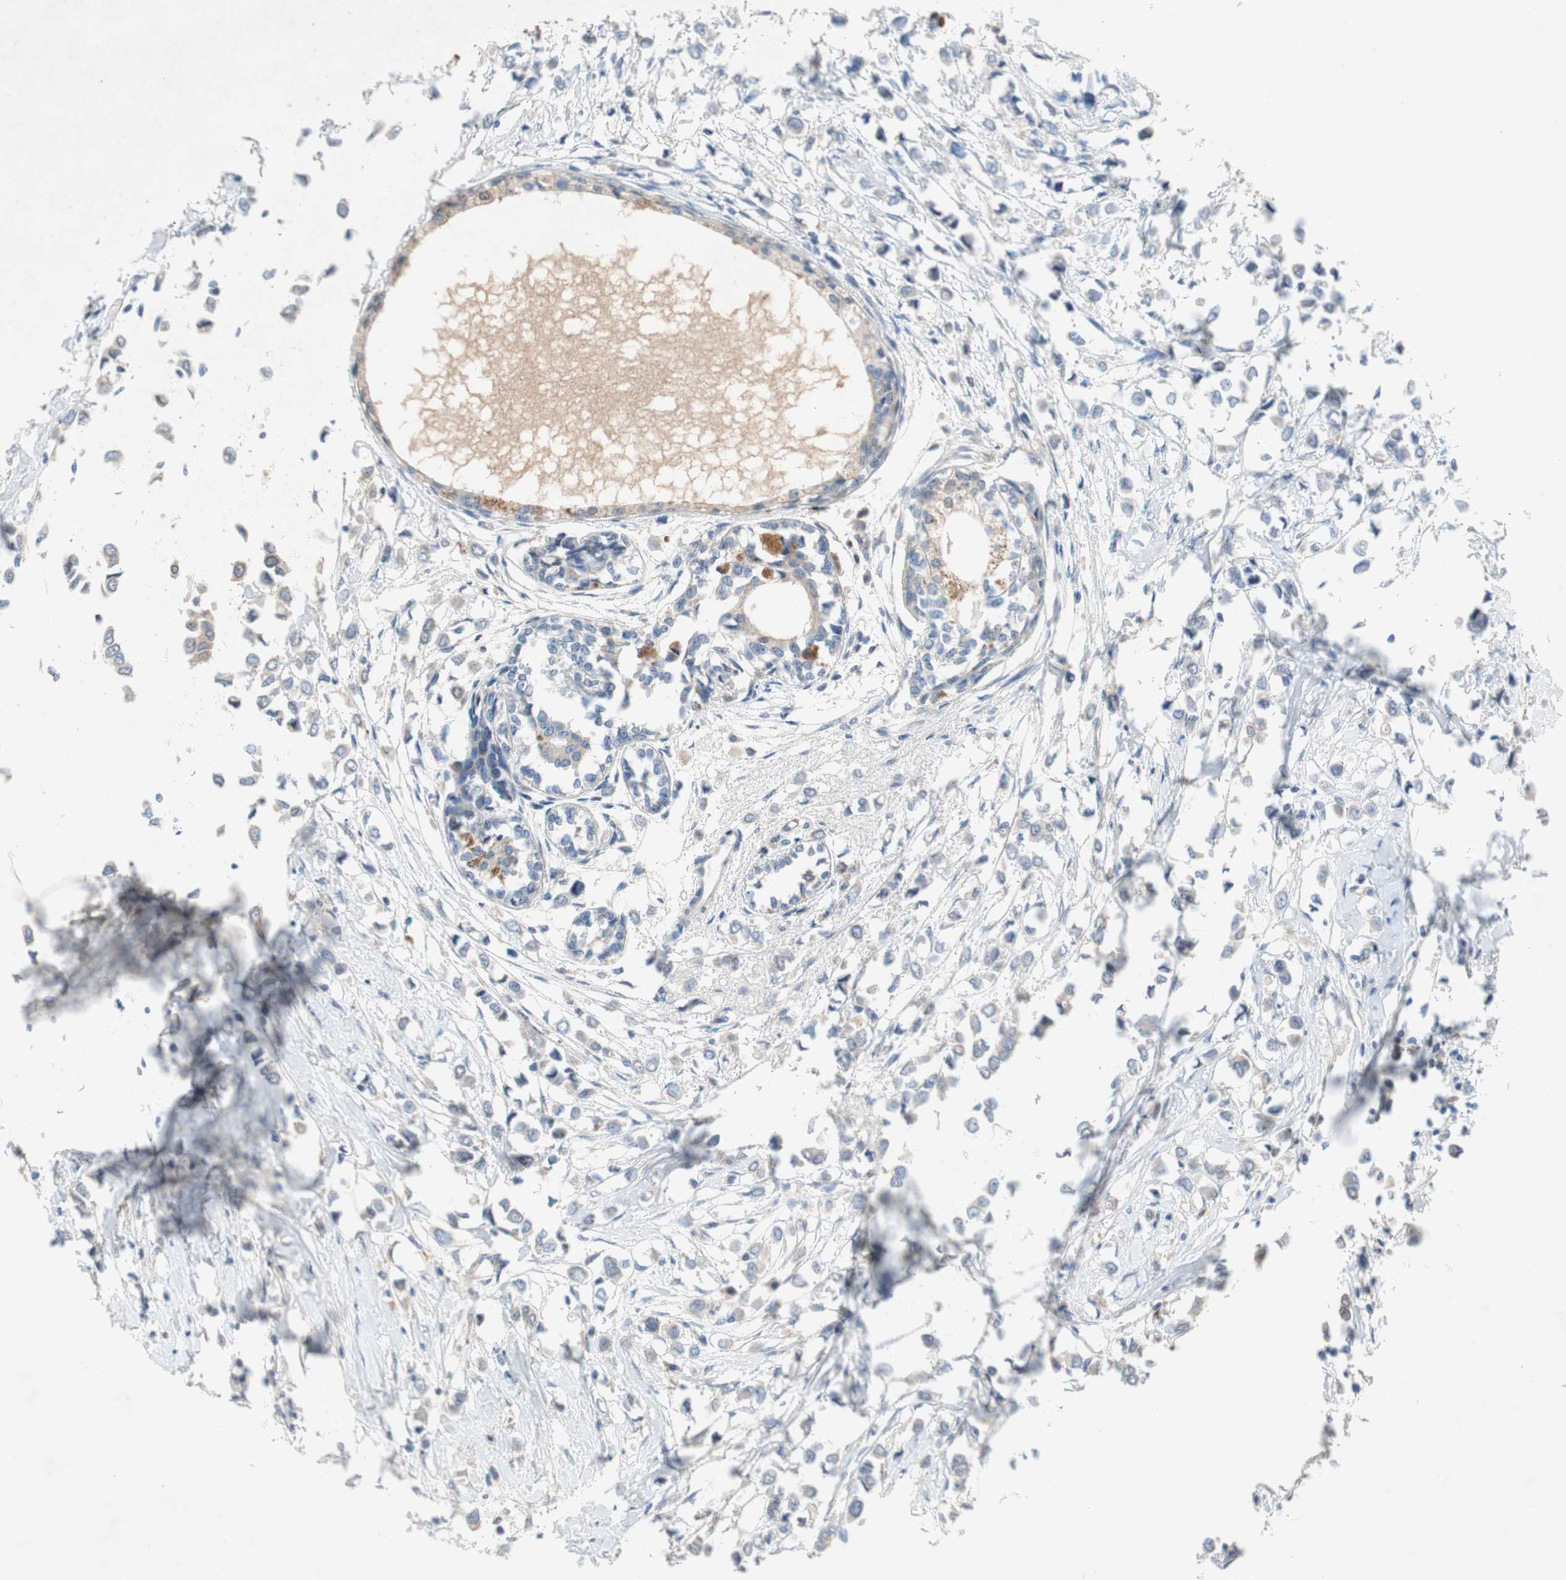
{"staining": {"intensity": "weak", "quantity": "<25%", "location": "cytoplasmic/membranous"}, "tissue": "breast cancer", "cell_type": "Tumor cells", "image_type": "cancer", "snomed": [{"axis": "morphology", "description": "Lobular carcinoma"}, {"axis": "topography", "description": "Breast"}], "caption": "DAB immunohistochemical staining of human lobular carcinoma (breast) exhibits no significant staining in tumor cells.", "gene": "RELB", "patient": {"sex": "female", "age": 51}}